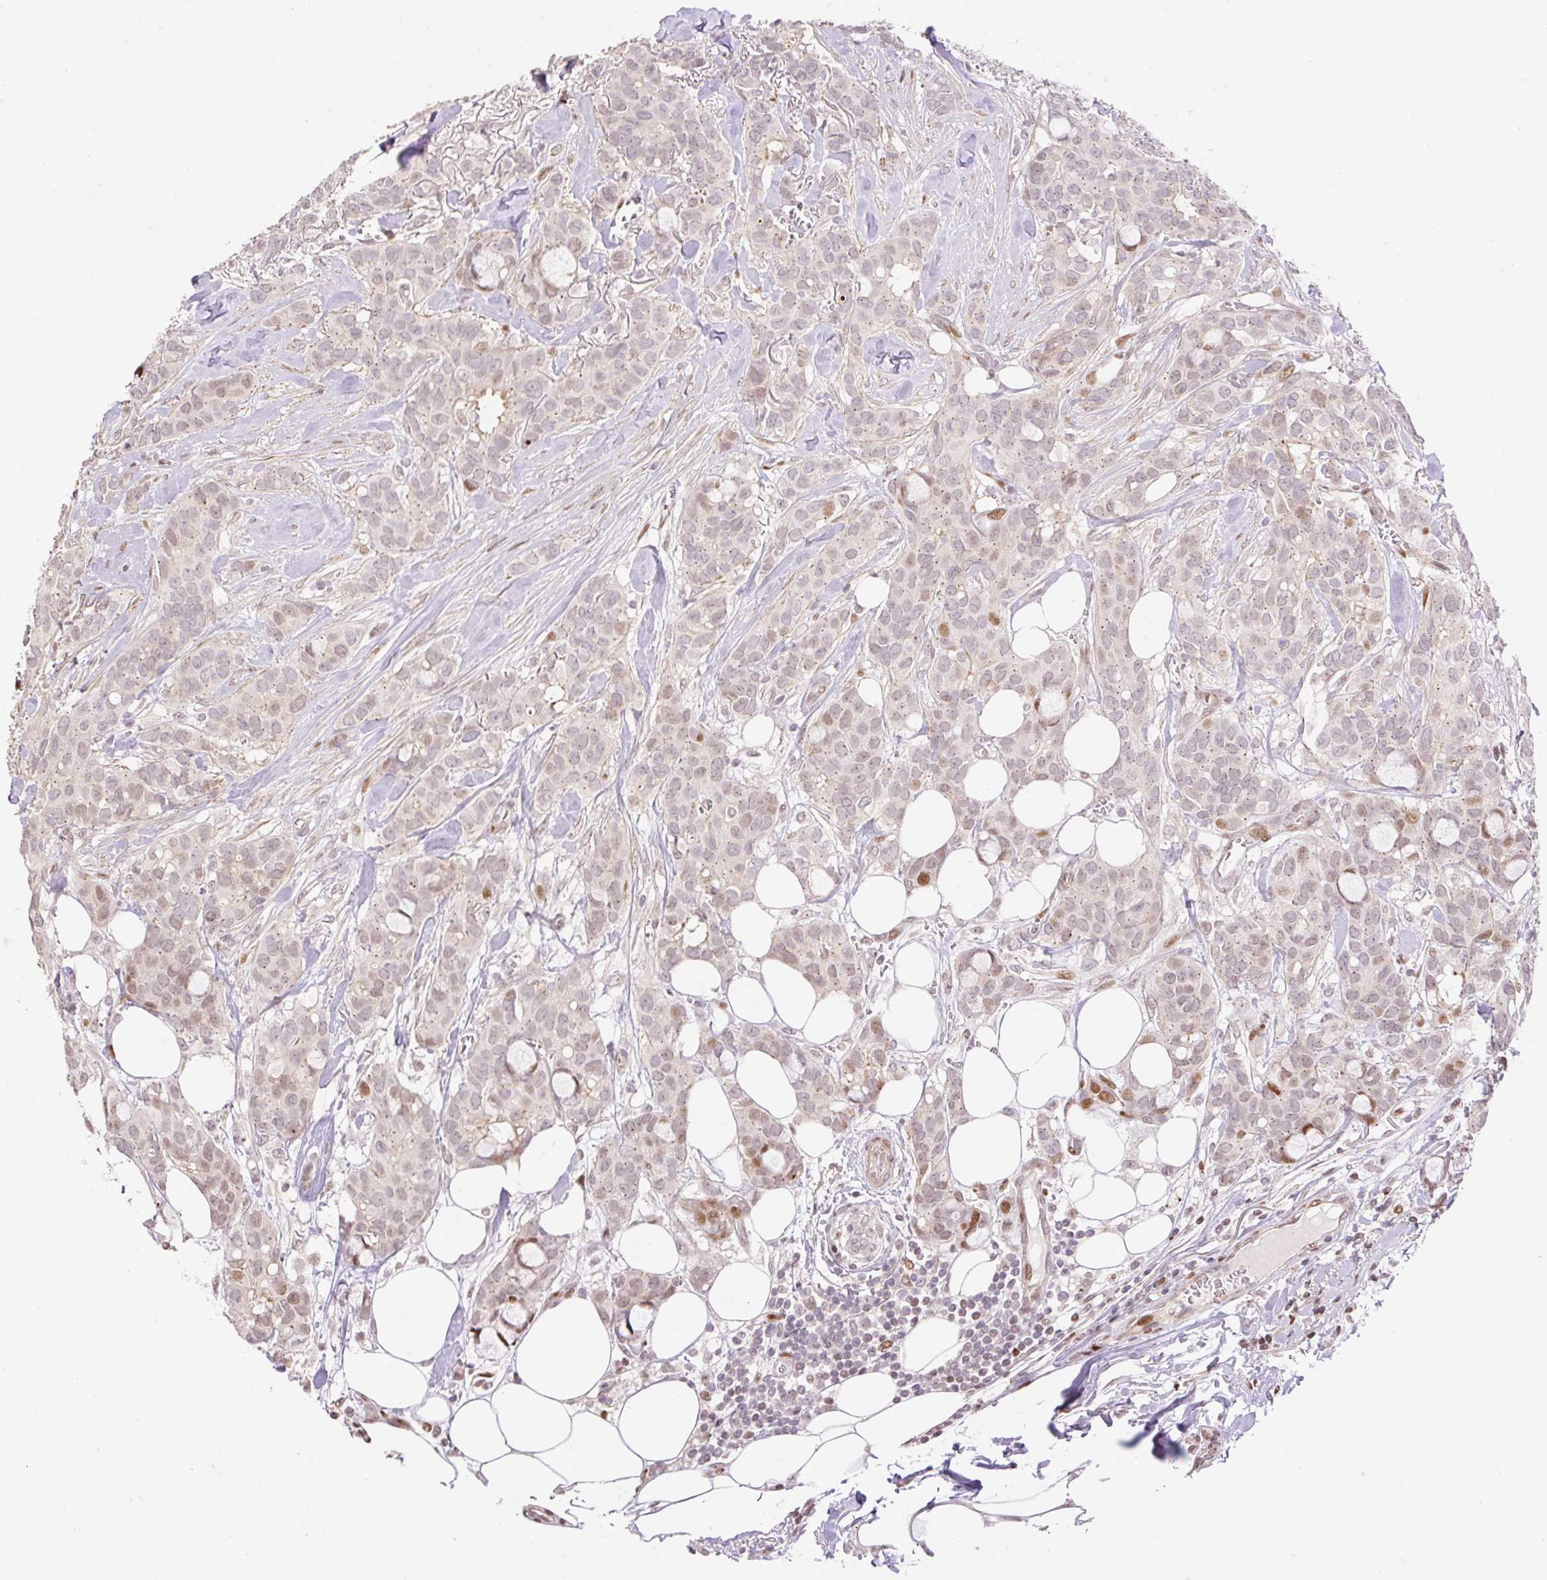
{"staining": {"intensity": "moderate", "quantity": "25%-75%", "location": "nuclear"}, "tissue": "breast cancer", "cell_type": "Tumor cells", "image_type": "cancer", "snomed": [{"axis": "morphology", "description": "Duct carcinoma"}, {"axis": "topography", "description": "Breast"}], "caption": "Protein analysis of breast cancer tissue shows moderate nuclear staining in about 25%-75% of tumor cells.", "gene": "RIPPLY3", "patient": {"sex": "female", "age": 84}}